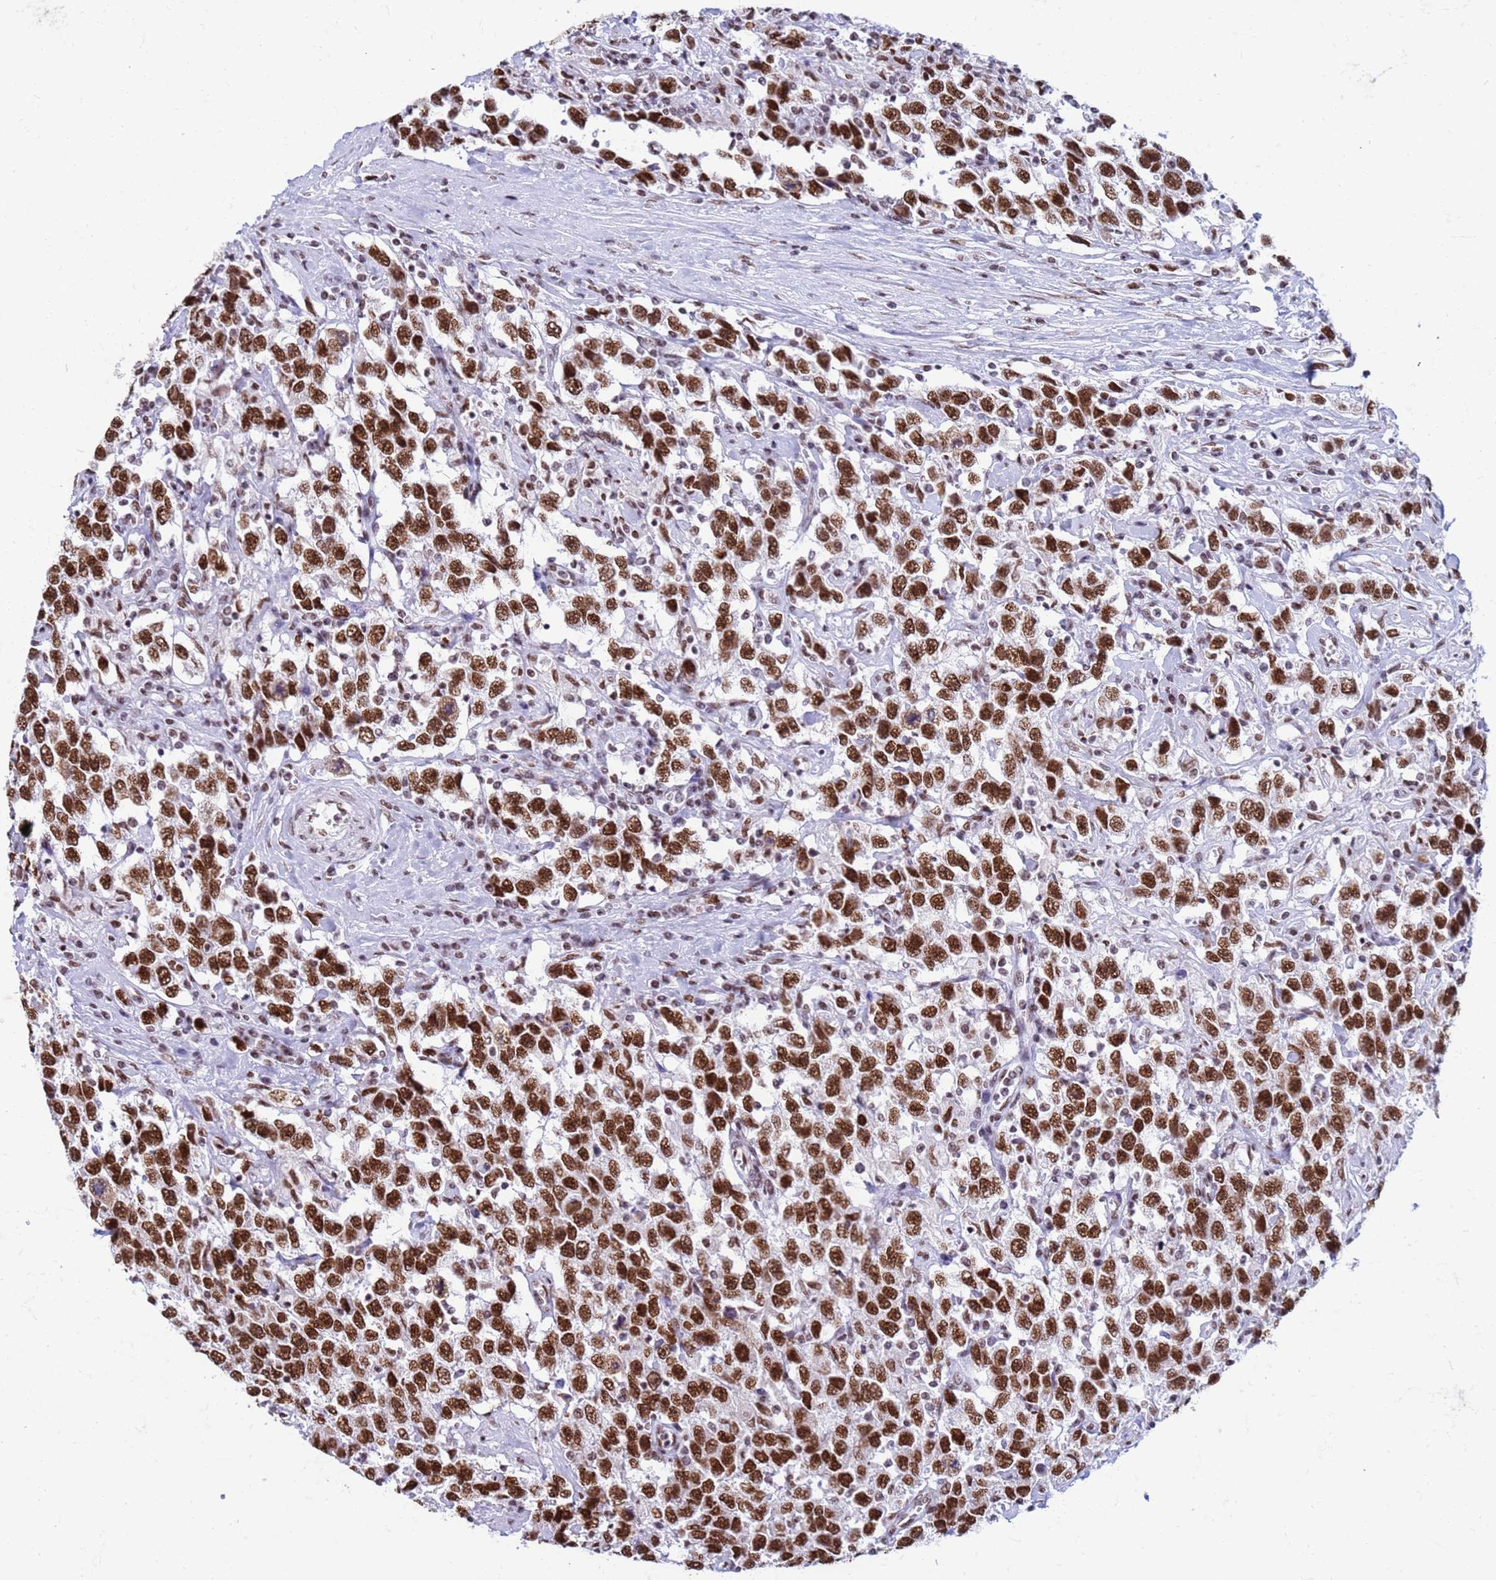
{"staining": {"intensity": "strong", "quantity": ">75%", "location": "nuclear"}, "tissue": "testis cancer", "cell_type": "Tumor cells", "image_type": "cancer", "snomed": [{"axis": "morphology", "description": "Seminoma, NOS"}, {"axis": "topography", "description": "Testis"}], "caption": "A histopathology image of testis seminoma stained for a protein shows strong nuclear brown staining in tumor cells.", "gene": "FAM170B", "patient": {"sex": "male", "age": 41}}